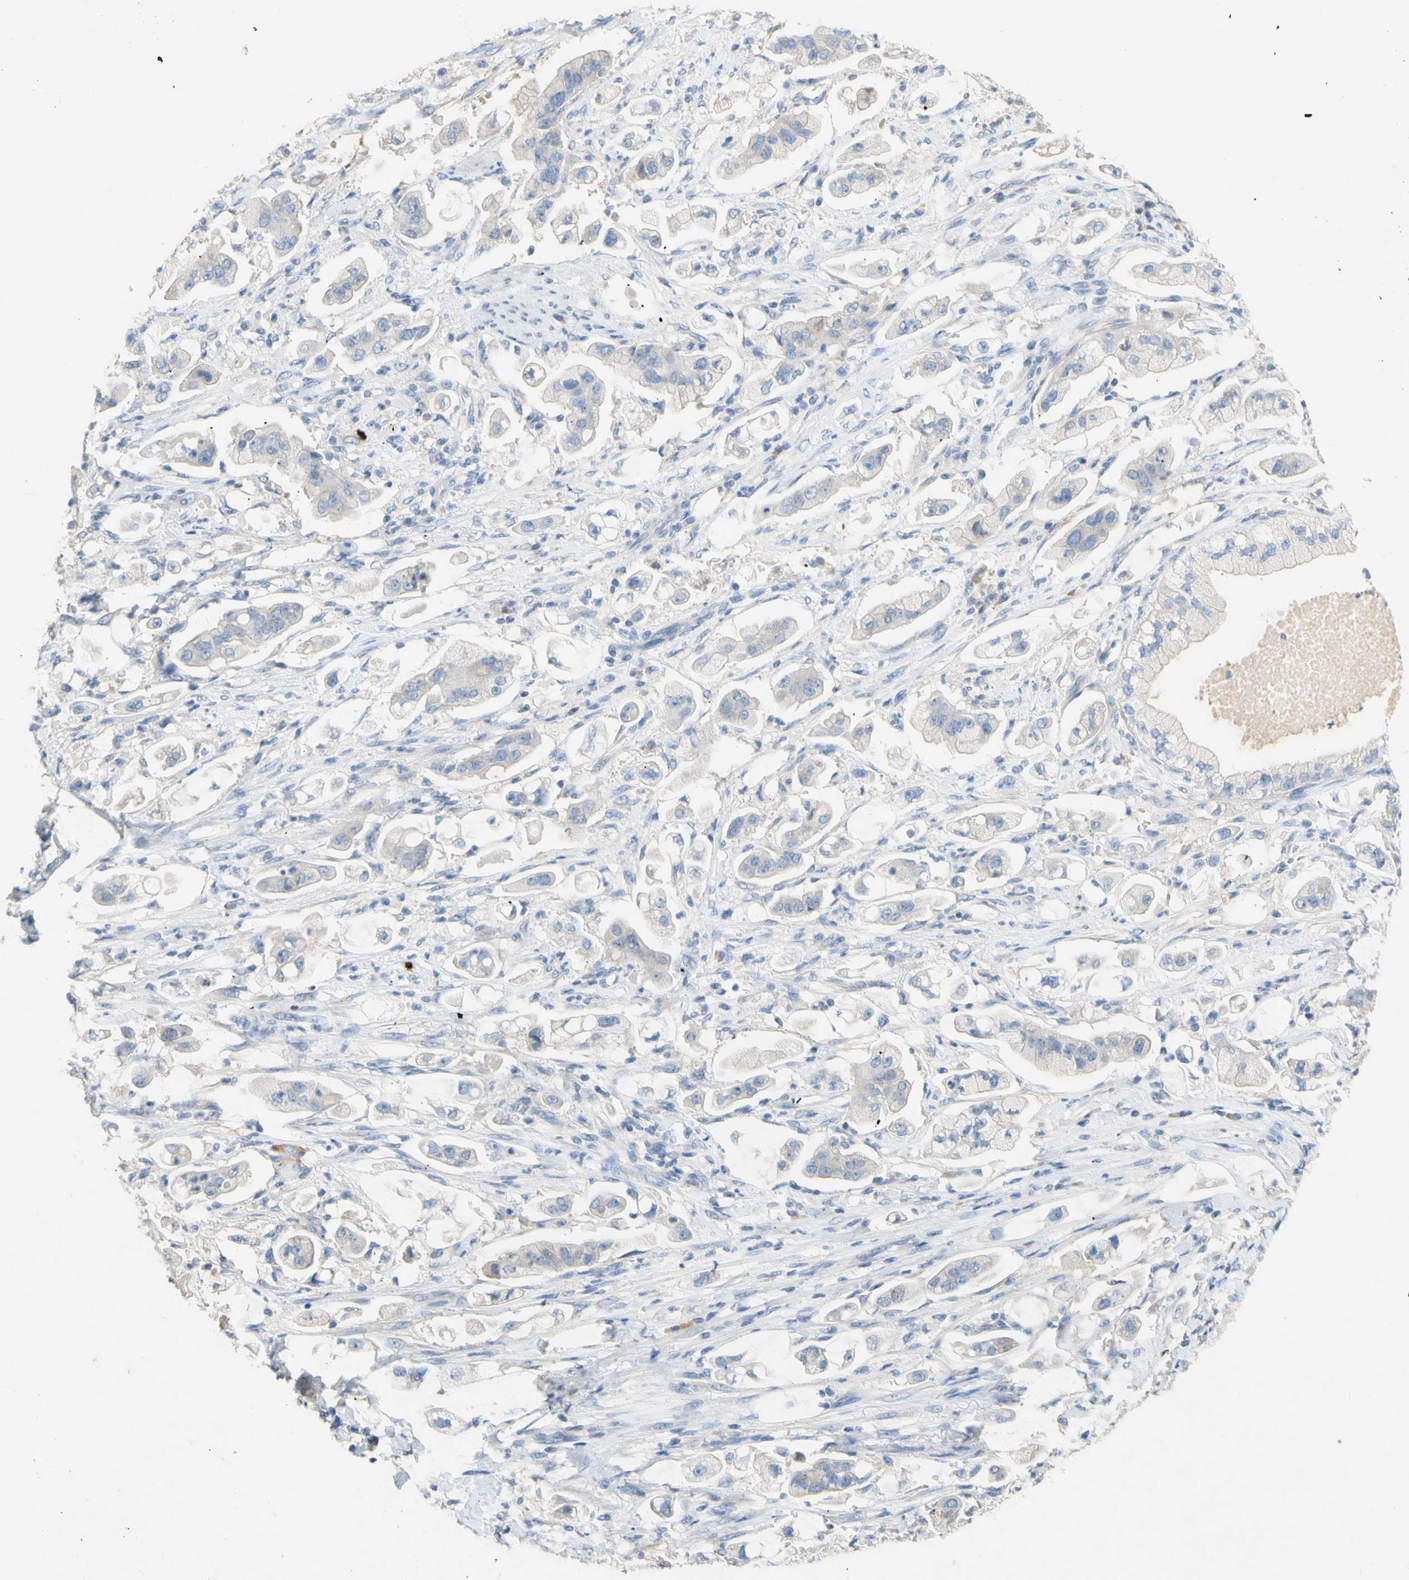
{"staining": {"intensity": "weak", "quantity": ">75%", "location": "cytoplasmic/membranous"}, "tissue": "stomach cancer", "cell_type": "Tumor cells", "image_type": "cancer", "snomed": [{"axis": "morphology", "description": "Adenocarcinoma, NOS"}, {"axis": "topography", "description": "Stomach"}], "caption": "Adenocarcinoma (stomach) tissue demonstrates weak cytoplasmic/membranous expression in about >75% of tumor cells, visualized by immunohistochemistry.", "gene": "PACSIN1", "patient": {"sex": "male", "age": 62}}